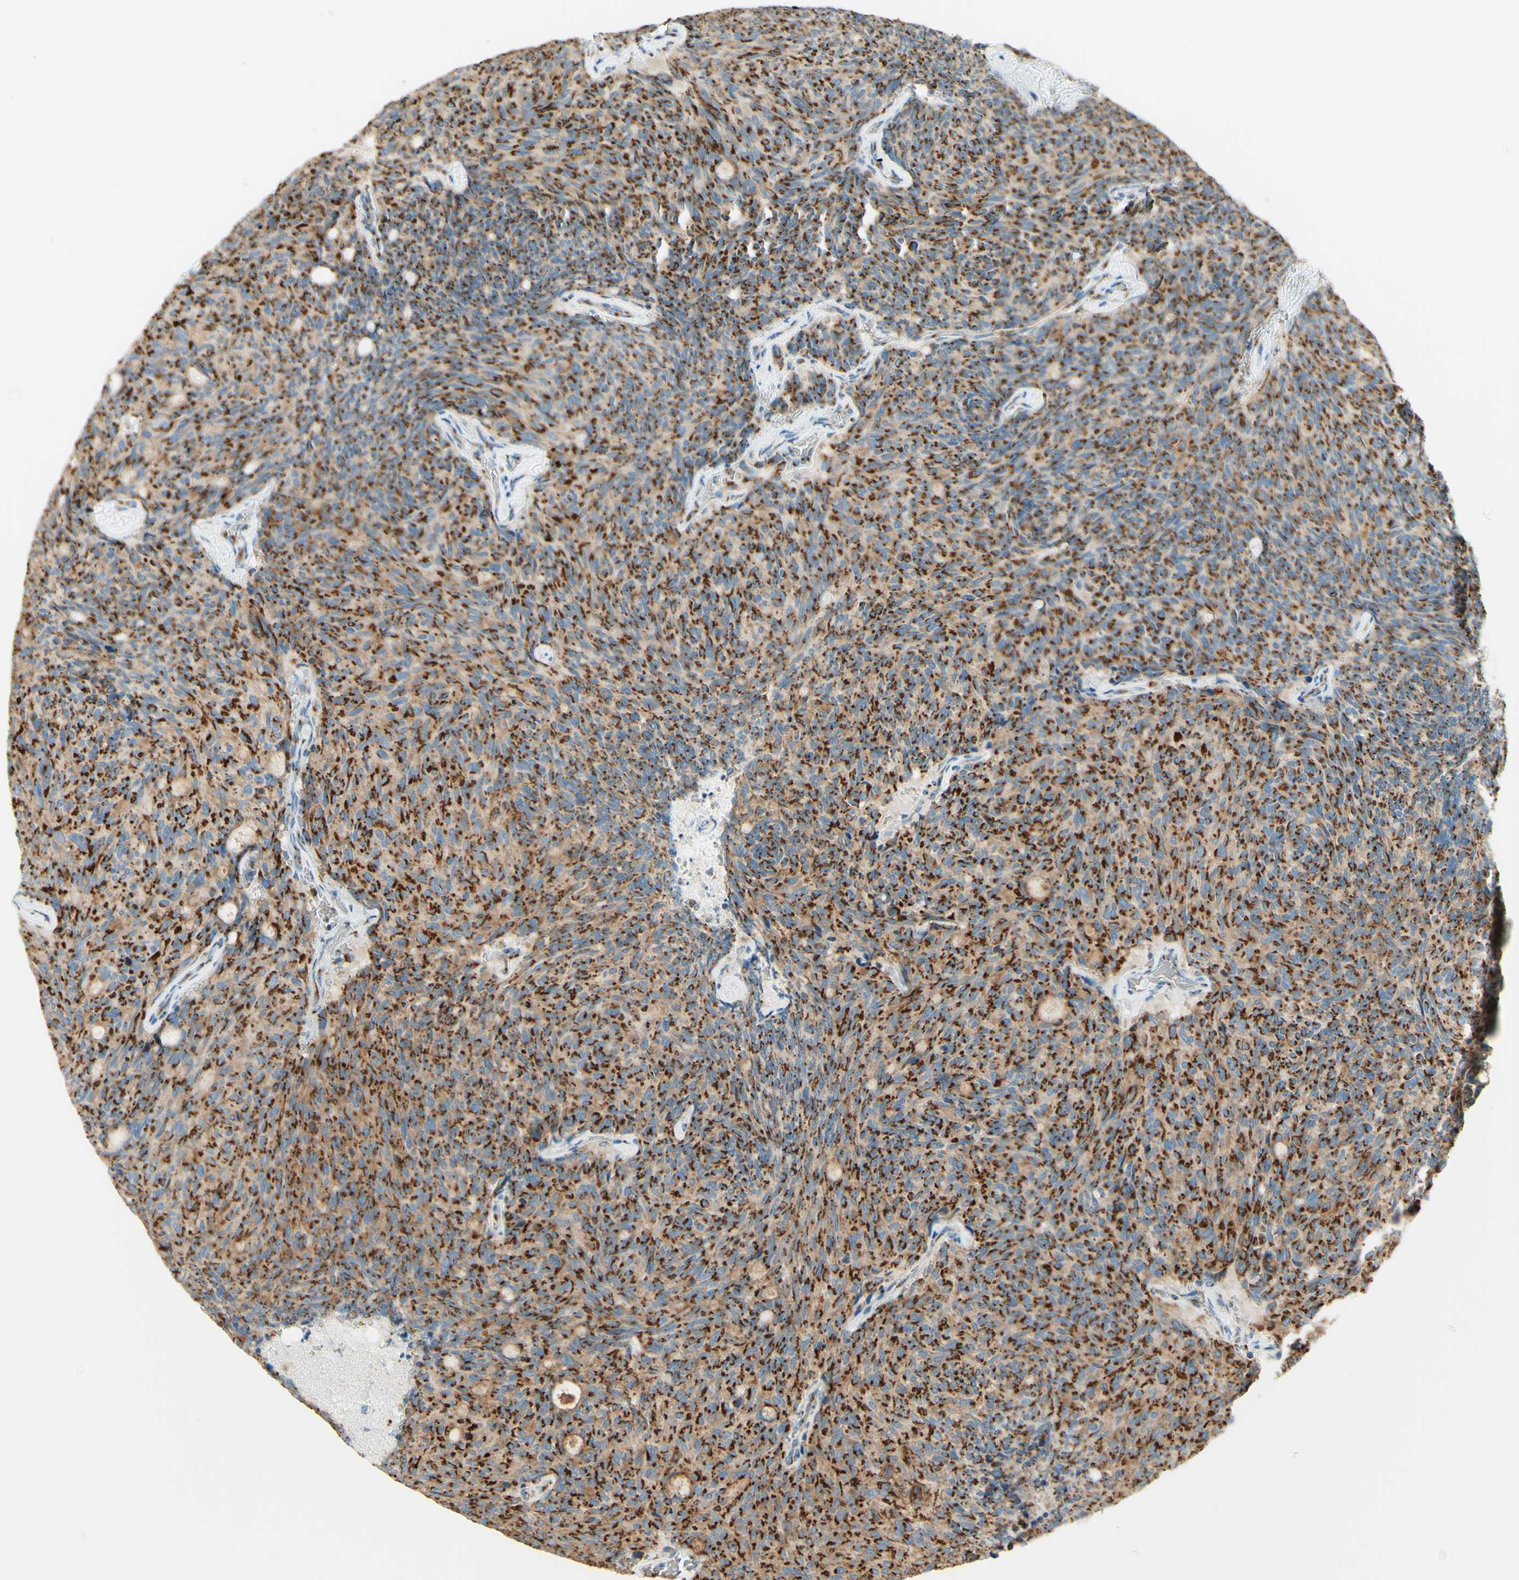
{"staining": {"intensity": "strong", "quantity": ">75%", "location": "cytoplasmic/membranous"}, "tissue": "carcinoid", "cell_type": "Tumor cells", "image_type": "cancer", "snomed": [{"axis": "morphology", "description": "Carcinoid, malignant, NOS"}, {"axis": "topography", "description": "Pancreas"}], "caption": "Immunohistochemistry (IHC) (DAB) staining of human carcinoid (malignant) shows strong cytoplasmic/membranous protein expression in approximately >75% of tumor cells.", "gene": "GOLGB1", "patient": {"sex": "female", "age": 54}}